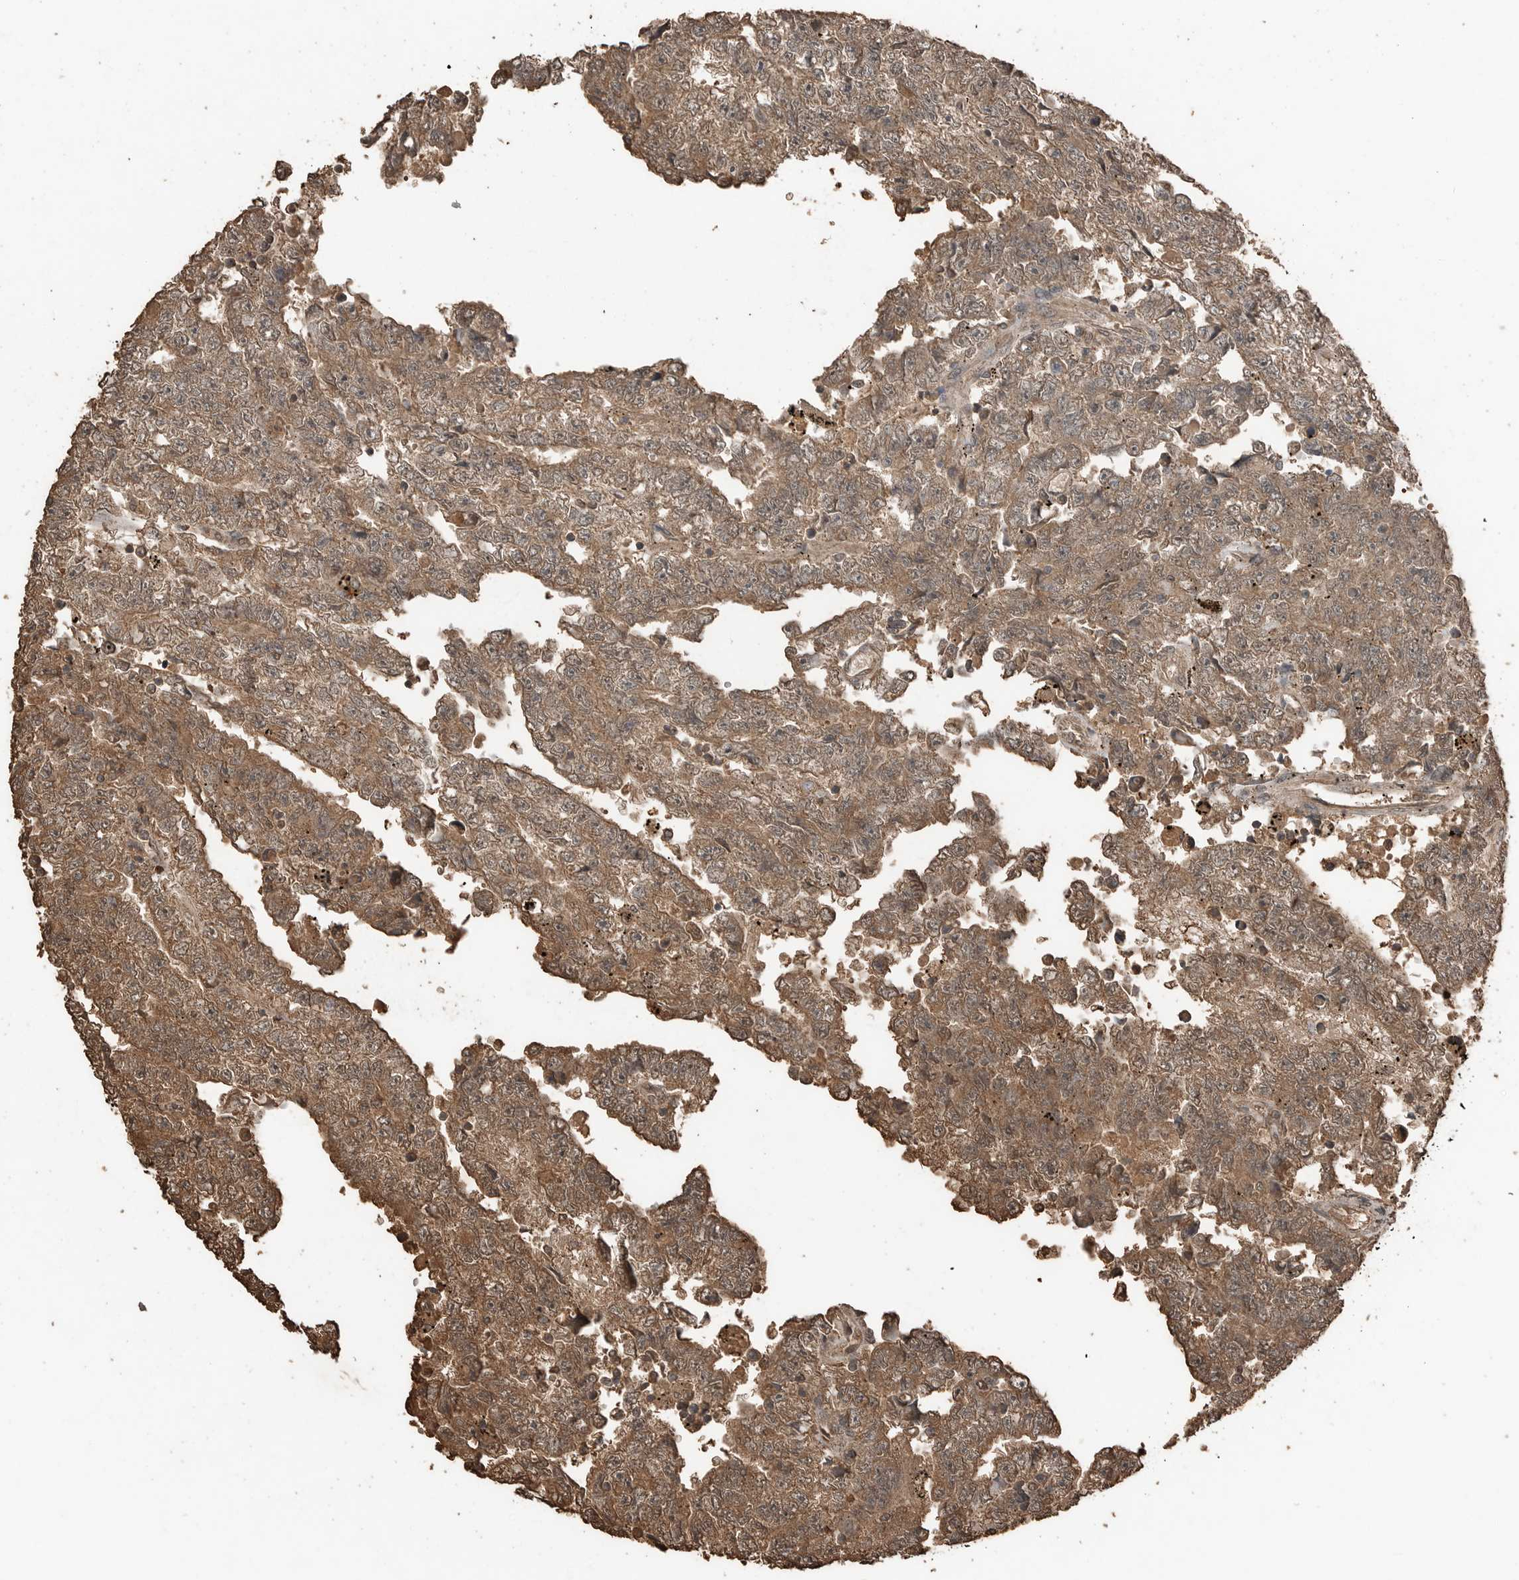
{"staining": {"intensity": "moderate", "quantity": ">75%", "location": "cytoplasmic/membranous"}, "tissue": "testis cancer", "cell_type": "Tumor cells", "image_type": "cancer", "snomed": [{"axis": "morphology", "description": "Carcinoma, Embryonal, NOS"}, {"axis": "topography", "description": "Testis"}], "caption": "Tumor cells reveal moderate cytoplasmic/membranous positivity in about >75% of cells in testis cancer (embryonal carcinoma).", "gene": "BLZF1", "patient": {"sex": "male", "age": 25}}